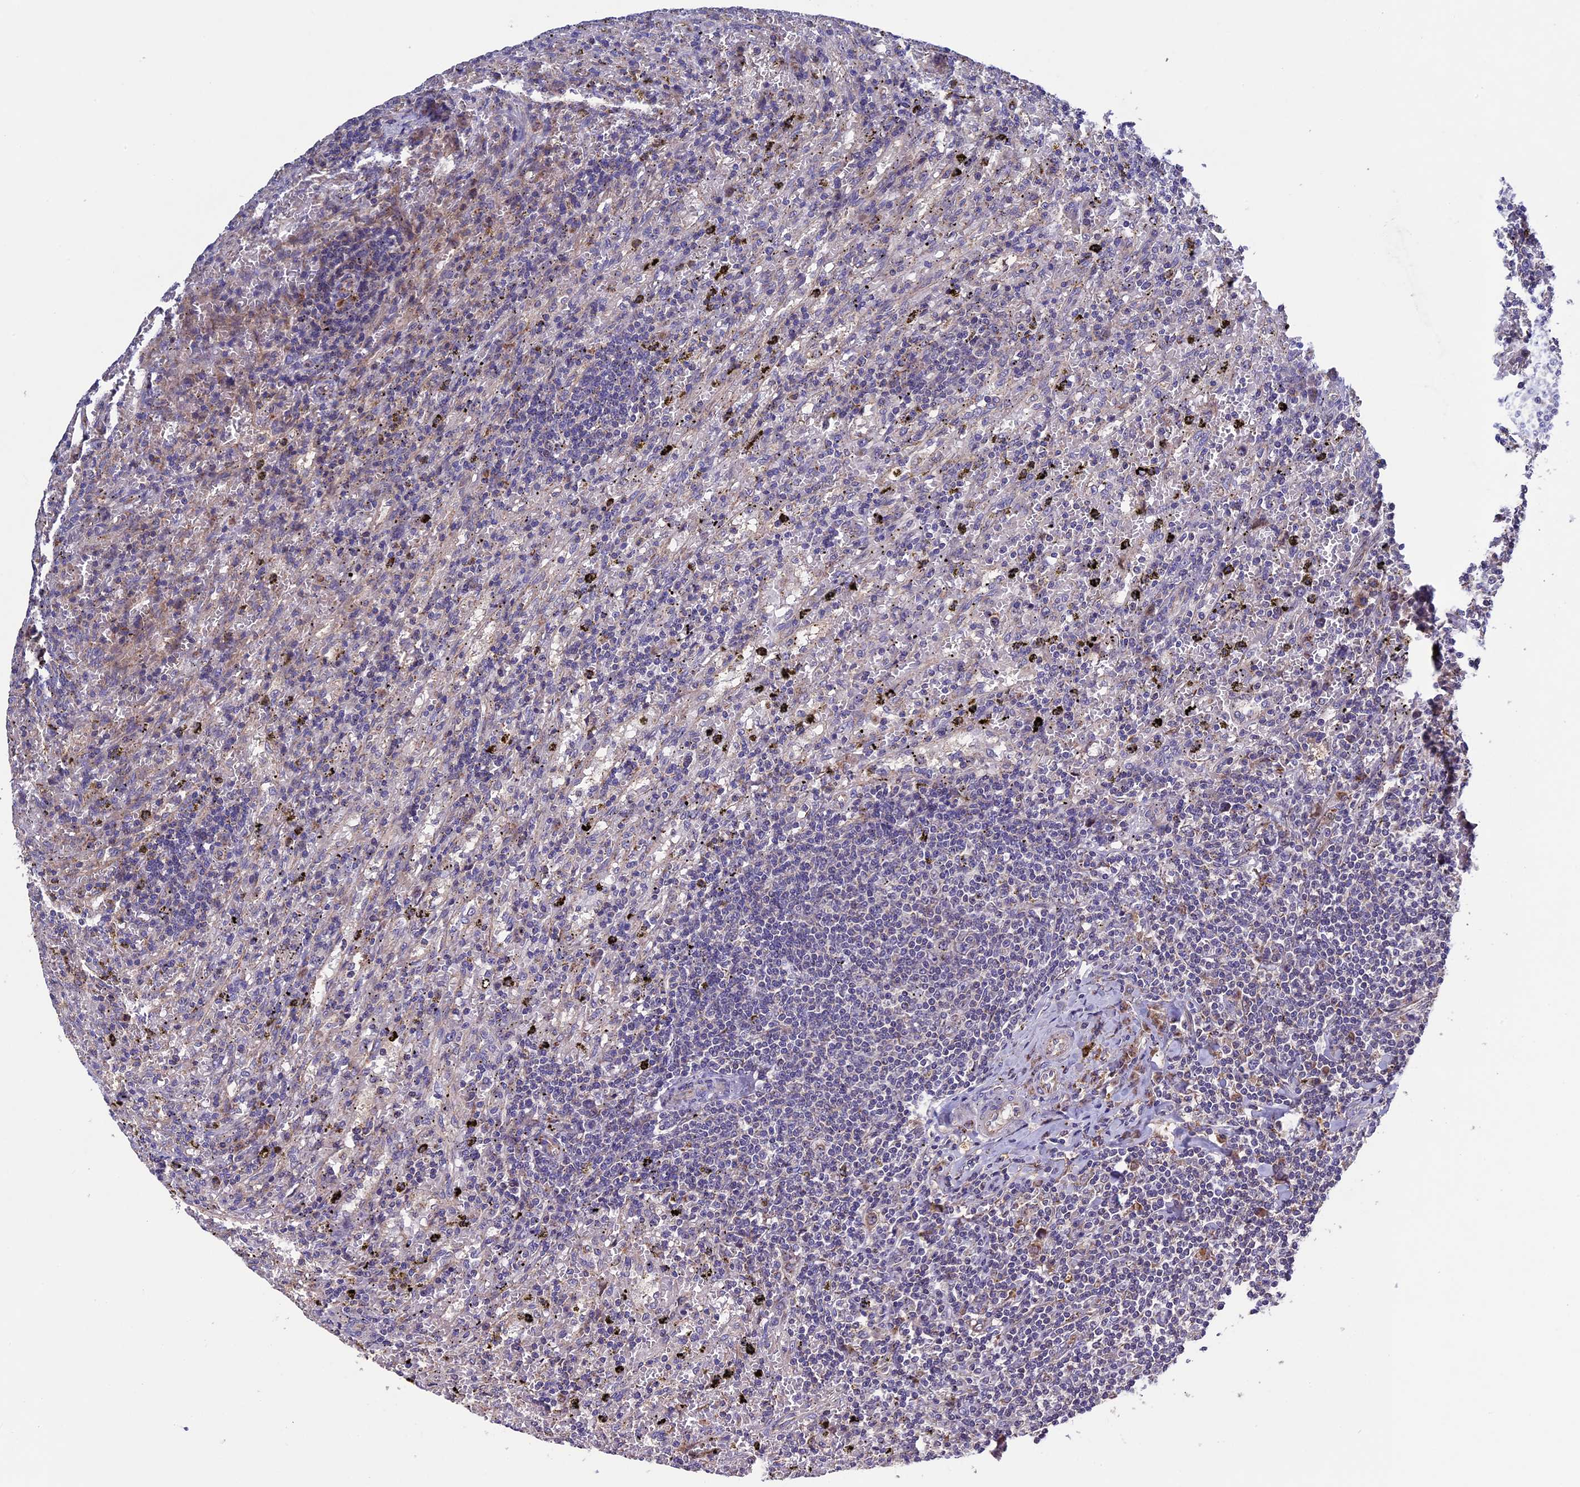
{"staining": {"intensity": "negative", "quantity": "none", "location": "none"}, "tissue": "lymphoma", "cell_type": "Tumor cells", "image_type": "cancer", "snomed": [{"axis": "morphology", "description": "Malignant lymphoma, non-Hodgkin's type, Low grade"}, {"axis": "topography", "description": "Spleen"}], "caption": "An immunohistochemistry (IHC) histopathology image of malignant lymphoma, non-Hodgkin's type (low-grade) is shown. There is no staining in tumor cells of malignant lymphoma, non-Hodgkin's type (low-grade).", "gene": "RNF17", "patient": {"sex": "male", "age": 76}}